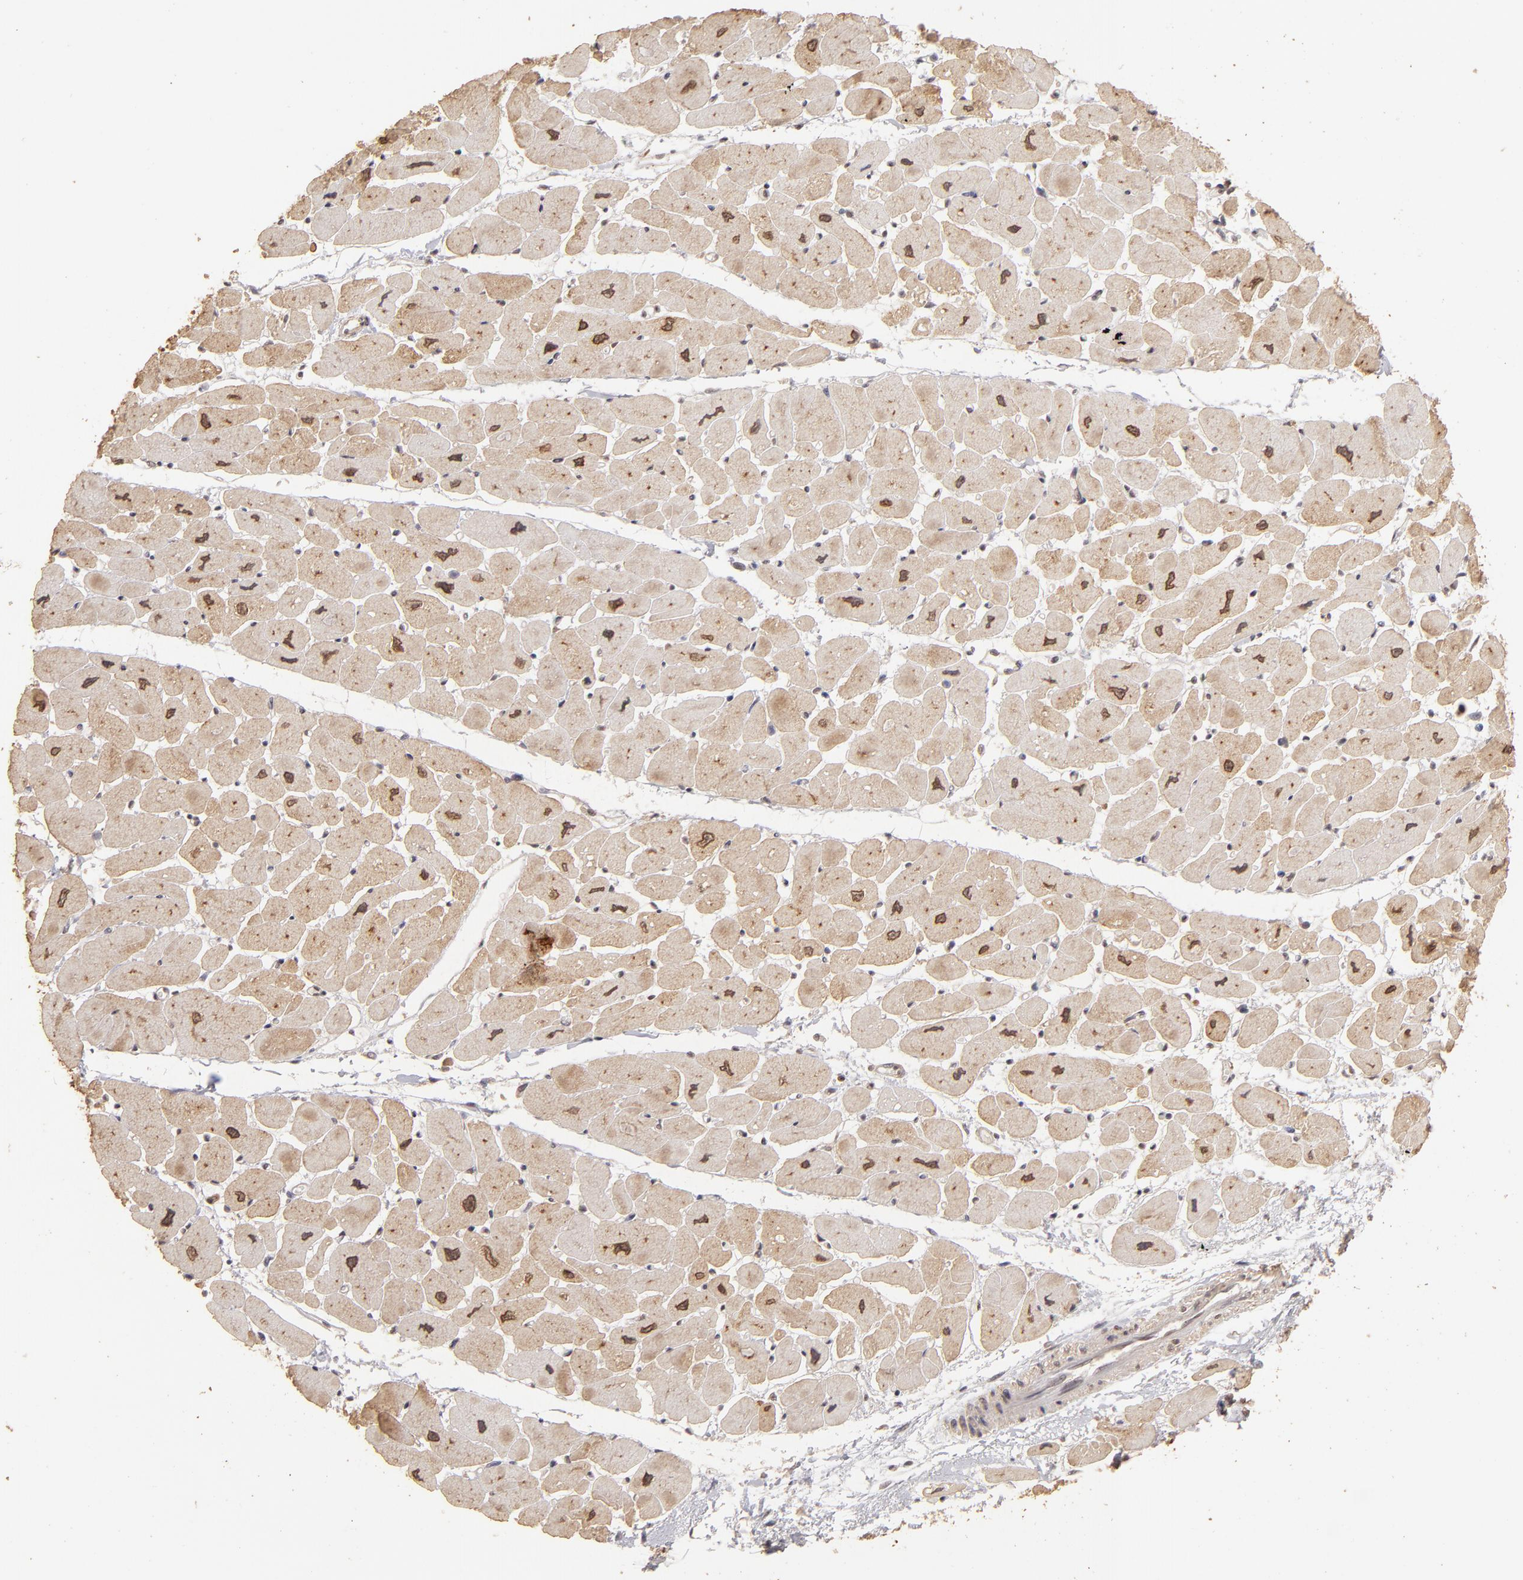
{"staining": {"intensity": "moderate", "quantity": ">75%", "location": "cytoplasmic/membranous,nuclear"}, "tissue": "heart muscle", "cell_type": "Cardiomyocytes", "image_type": "normal", "snomed": [{"axis": "morphology", "description": "Normal tissue, NOS"}, {"axis": "topography", "description": "Heart"}], "caption": "Cardiomyocytes demonstrate moderate cytoplasmic/membranous,nuclear positivity in about >75% of cells in benign heart muscle. Nuclei are stained in blue.", "gene": "CLOCK", "patient": {"sex": "female", "age": 54}}